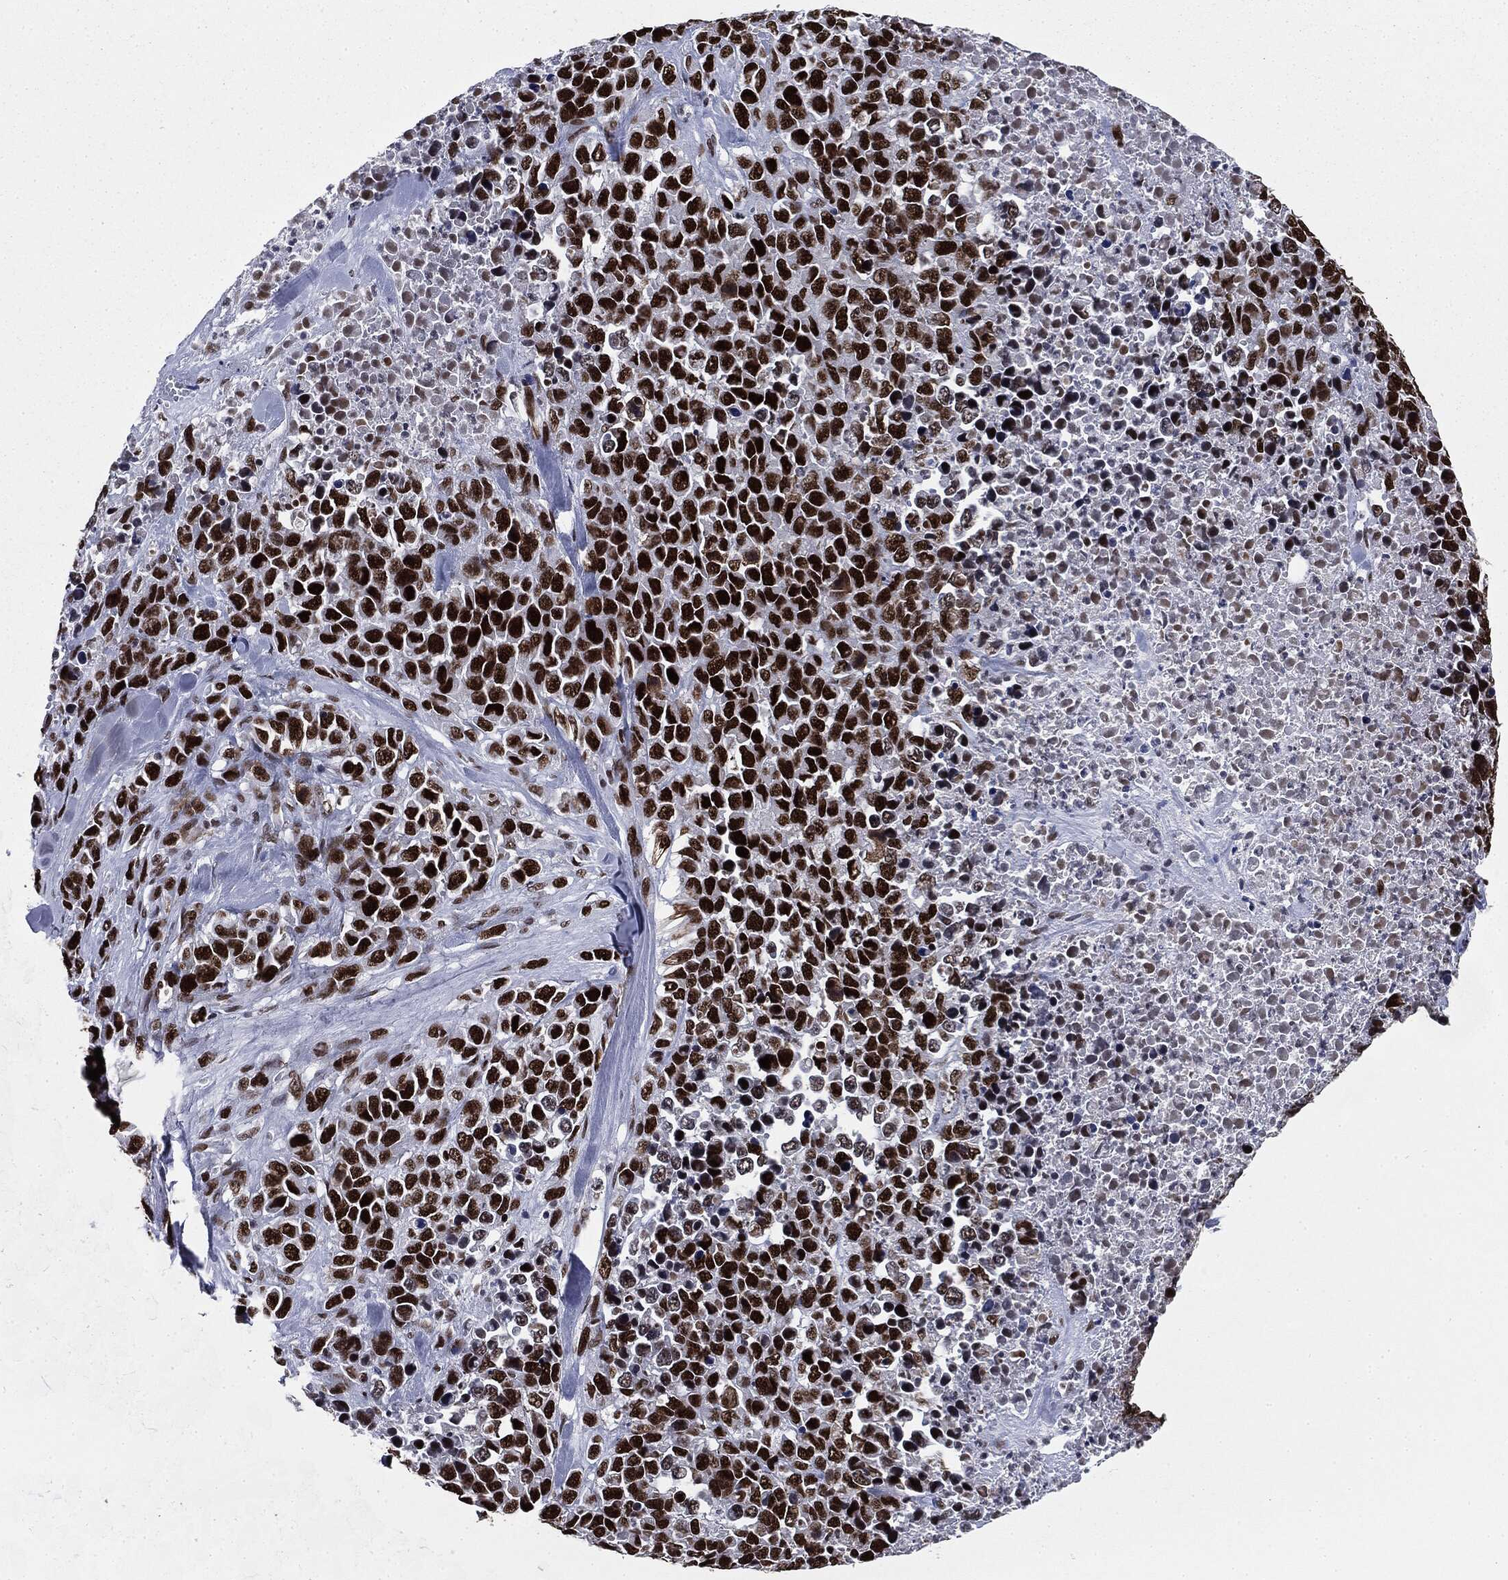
{"staining": {"intensity": "strong", "quantity": ">75%", "location": "nuclear"}, "tissue": "melanoma", "cell_type": "Tumor cells", "image_type": "cancer", "snomed": [{"axis": "morphology", "description": "Malignant melanoma, Metastatic site"}, {"axis": "topography", "description": "Skin"}], "caption": "A high amount of strong nuclear positivity is present in about >75% of tumor cells in melanoma tissue.", "gene": "MSH2", "patient": {"sex": "male", "age": 84}}